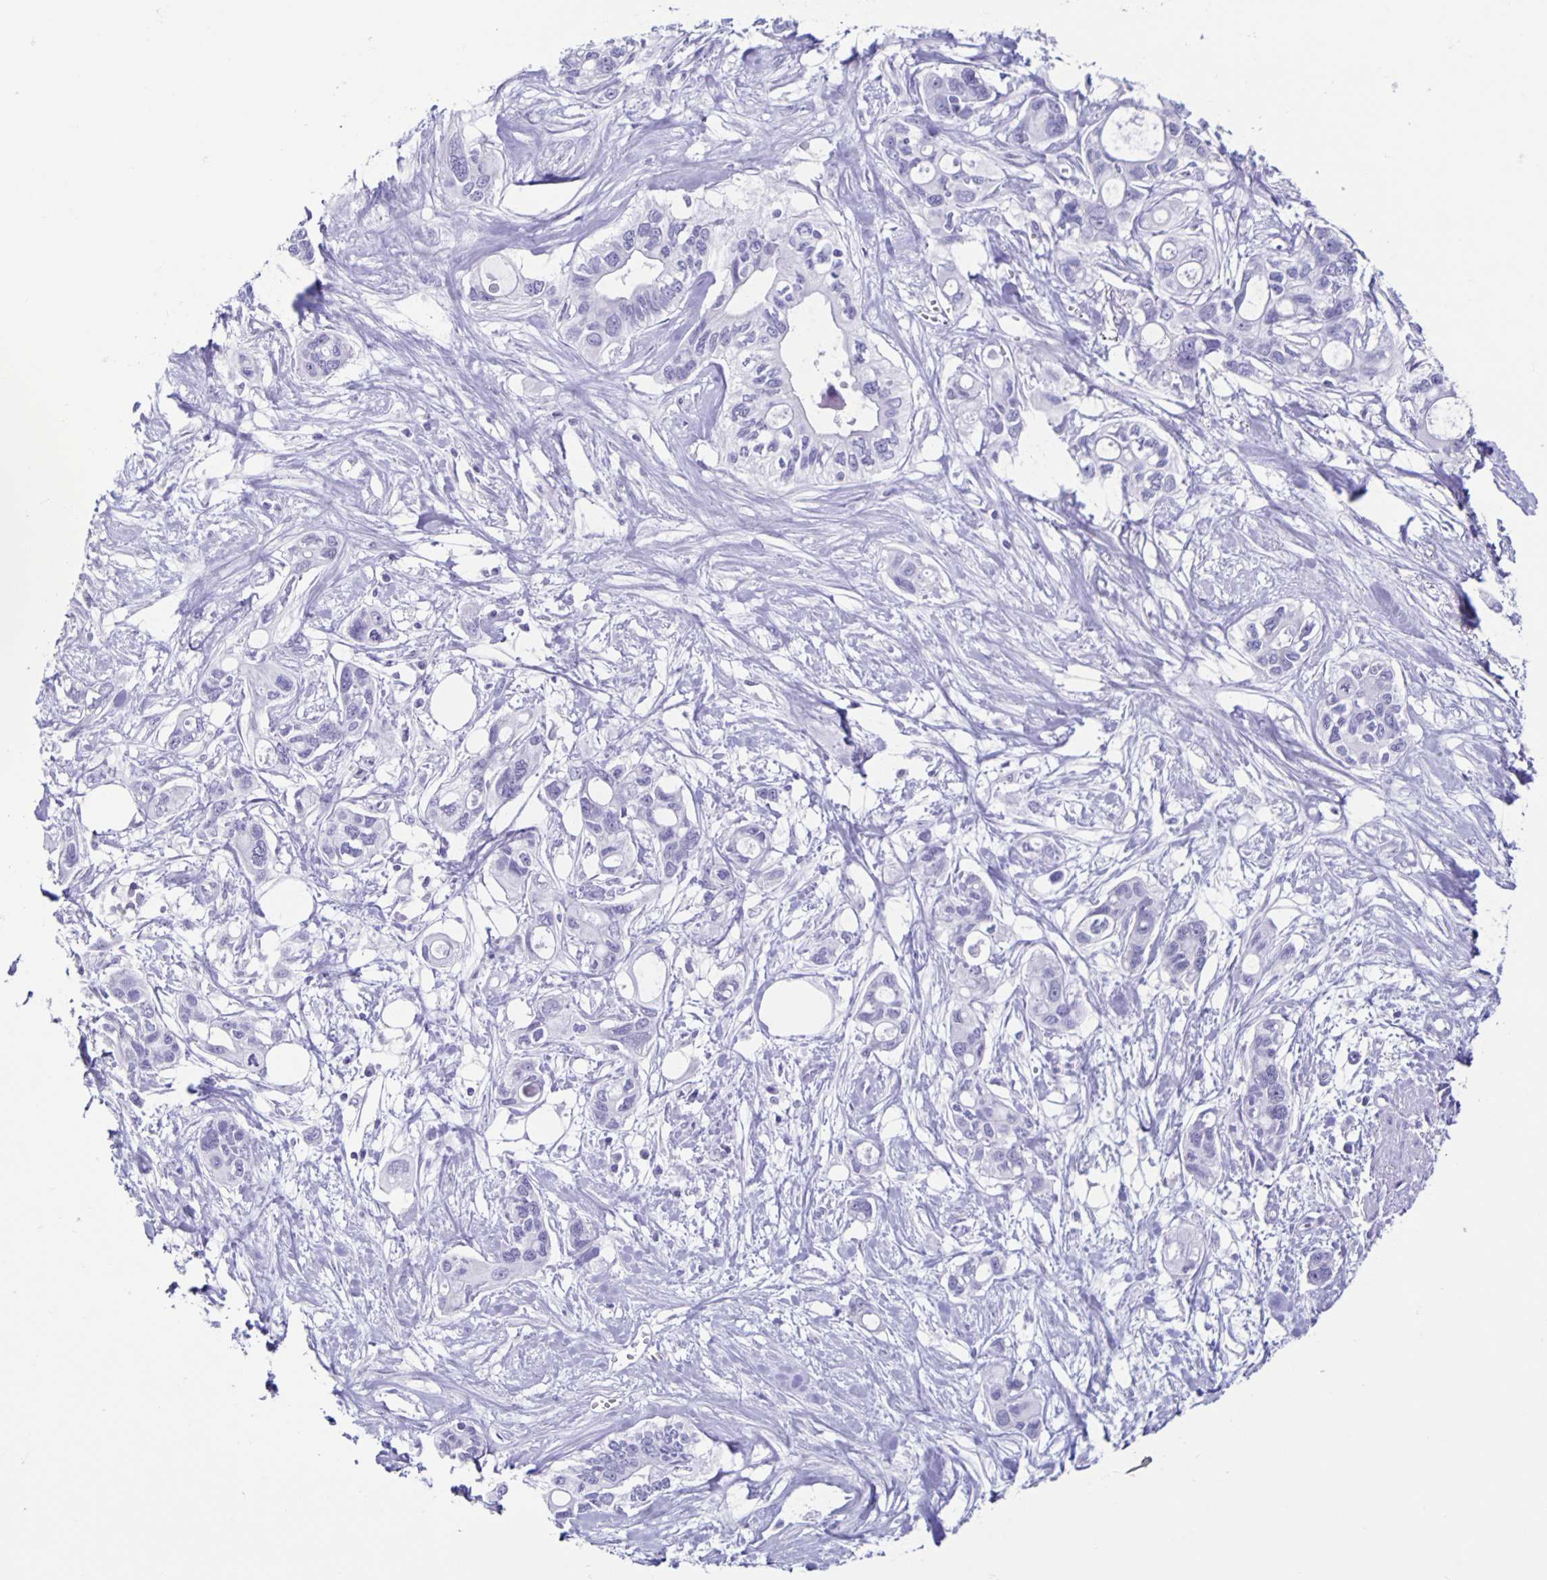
{"staining": {"intensity": "negative", "quantity": "none", "location": "none"}, "tissue": "pancreatic cancer", "cell_type": "Tumor cells", "image_type": "cancer", "snomed": [{"axis": "morphology", "description": "Adenocarcinoma, NOS"}, {"axis": "topography", "description": "Pancreas"}], "caption": "Tumor cells show no significant expression in adenocarcinoma (pancreatic).", "gene": "CT45A5", "patient": {"sex": "male", "age": 60}}